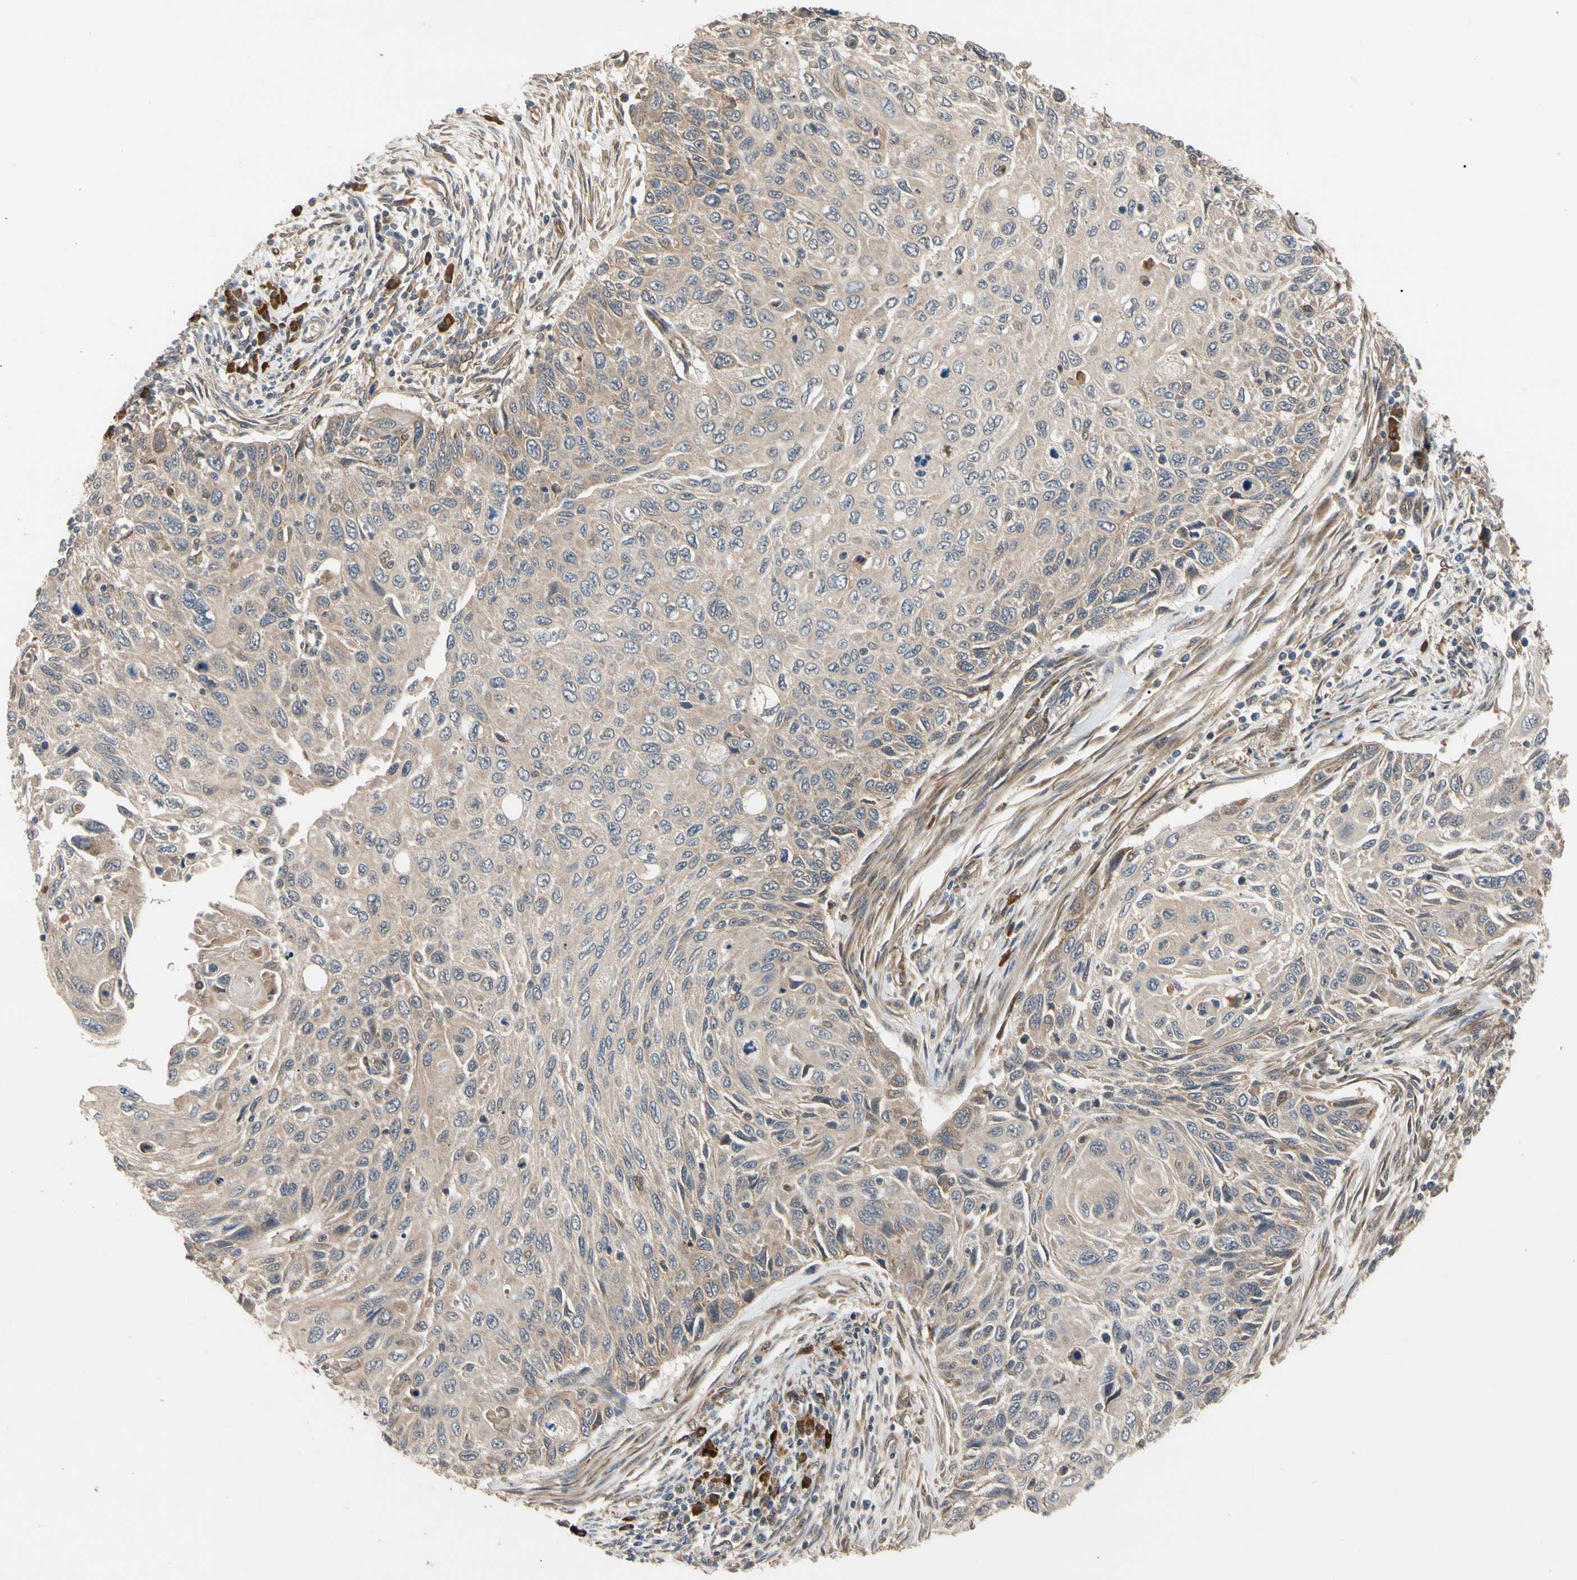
{"staining": {"intensity": "weak", "quantity": ">75%", "location": "cytoplasmic/membranous"}, "tissue": "cervical cancer", "cell_type": "Tumor cells", "image_type": "cancer", "snomed": [{"axis": "morphology", "description": "Squamous cell carcinoma, NOS"}, {"axis": "topography", "description": "Cervix"}], "caption": "Protein staining of squamous cell carcinoma (cervical) tissue exhibits weak cytoplasmic/membranous positivity in approximately >75% of tumor cells.", "gene": "CYTIP", "patient": {"sex": "female", "age": 70}}